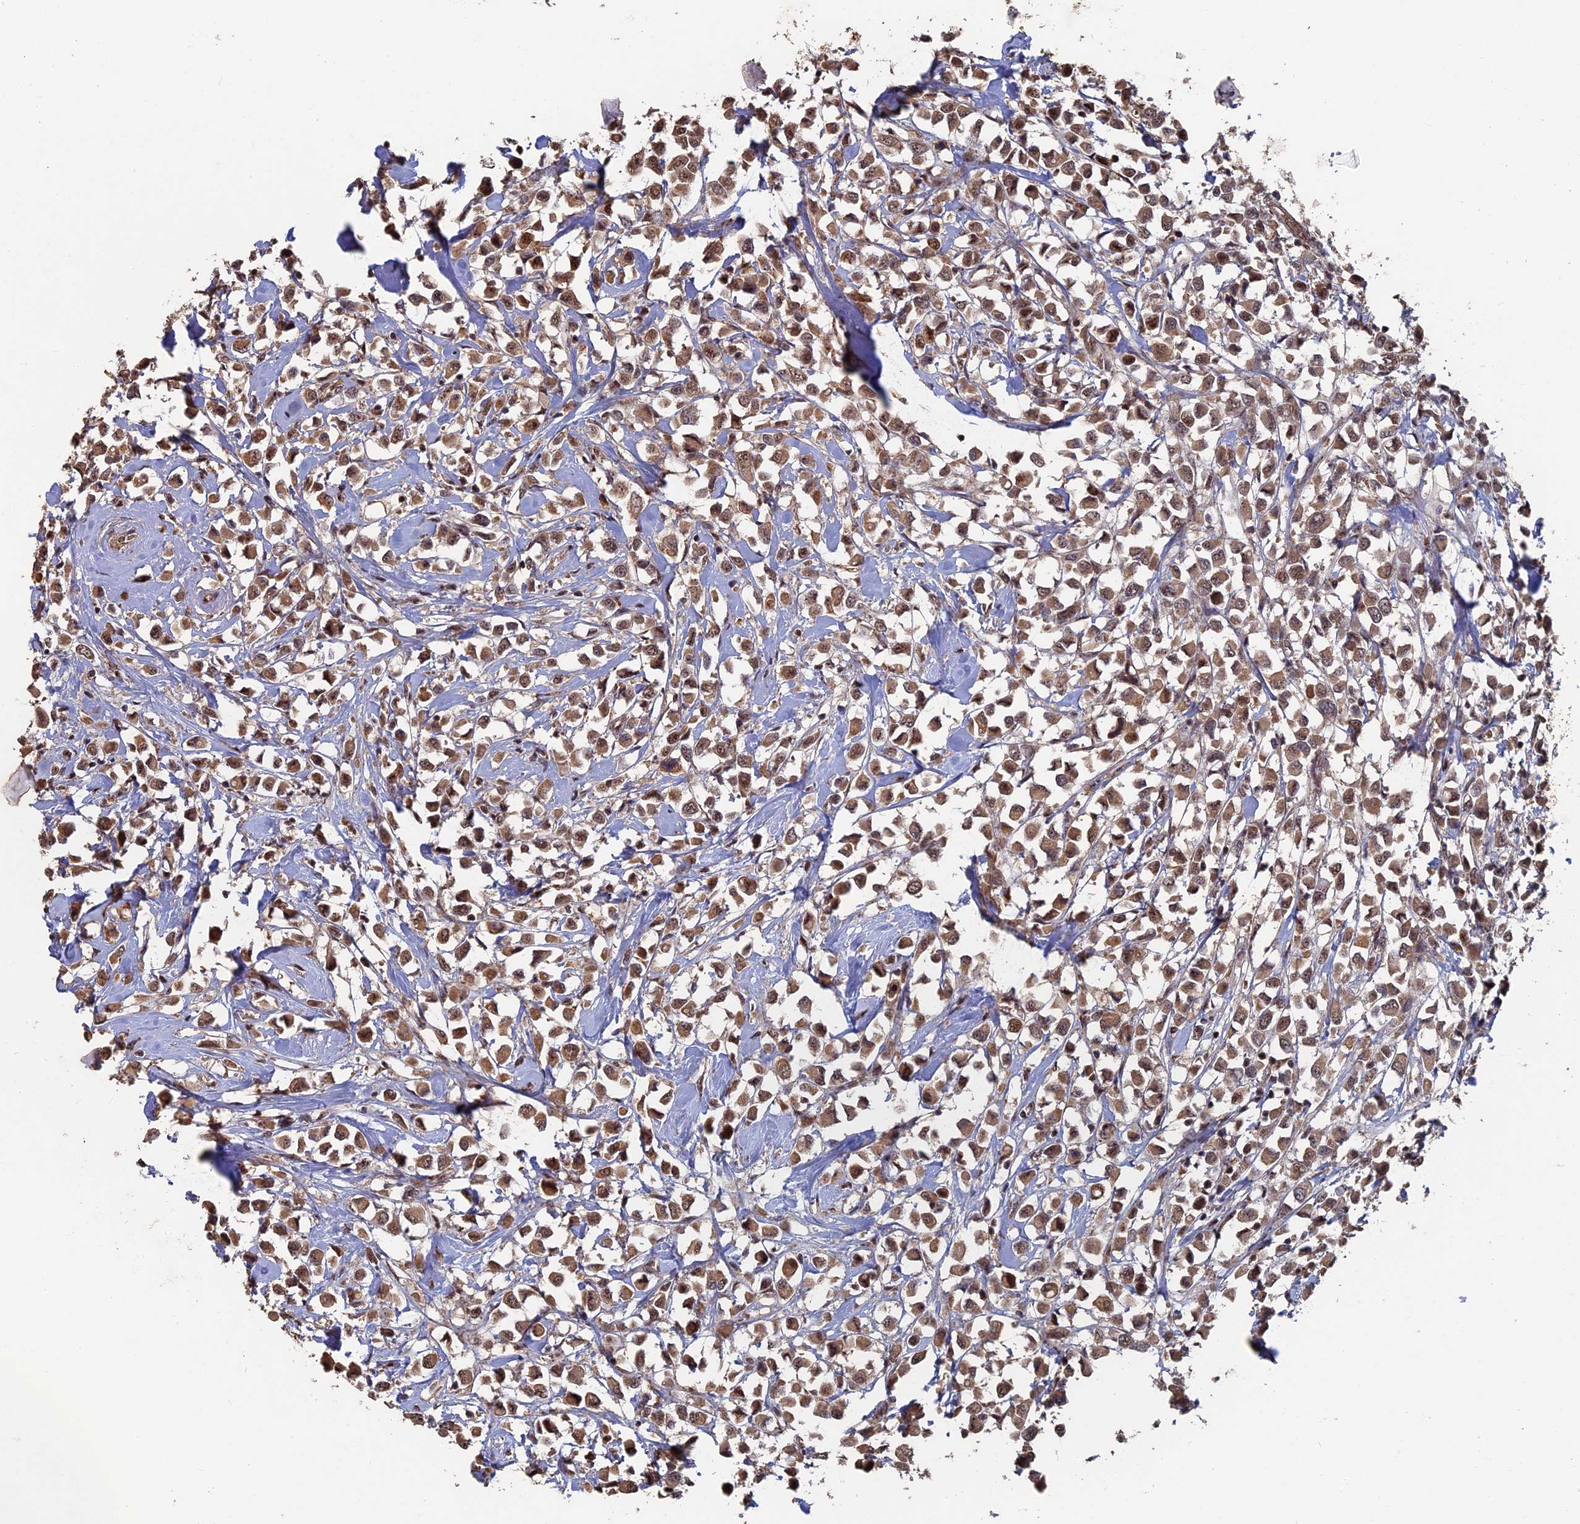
{"staining": {"intensity": "moderate", "quantity": ">75%", "location": "cytoplasmic/membranous,nuclear"}, "tissue": "breast cancer", "cell_type": "Tumor cells", "image_type": "cancer", "snomed": [{"axis": "morphology", "description": "Duct carcinoma"}, {"axis": "topography", "description": "Breast"}], "caption": "Infiltrating ductal carcinoma (breast) was stained to show a protein in brown. There is medium levels of moderate cytoplasmic/membranous and nuclear positivity in approximately >75% of tumor cells.", "gene": "KIAA1328", "patient": {"sex": "female", "age": 61}}